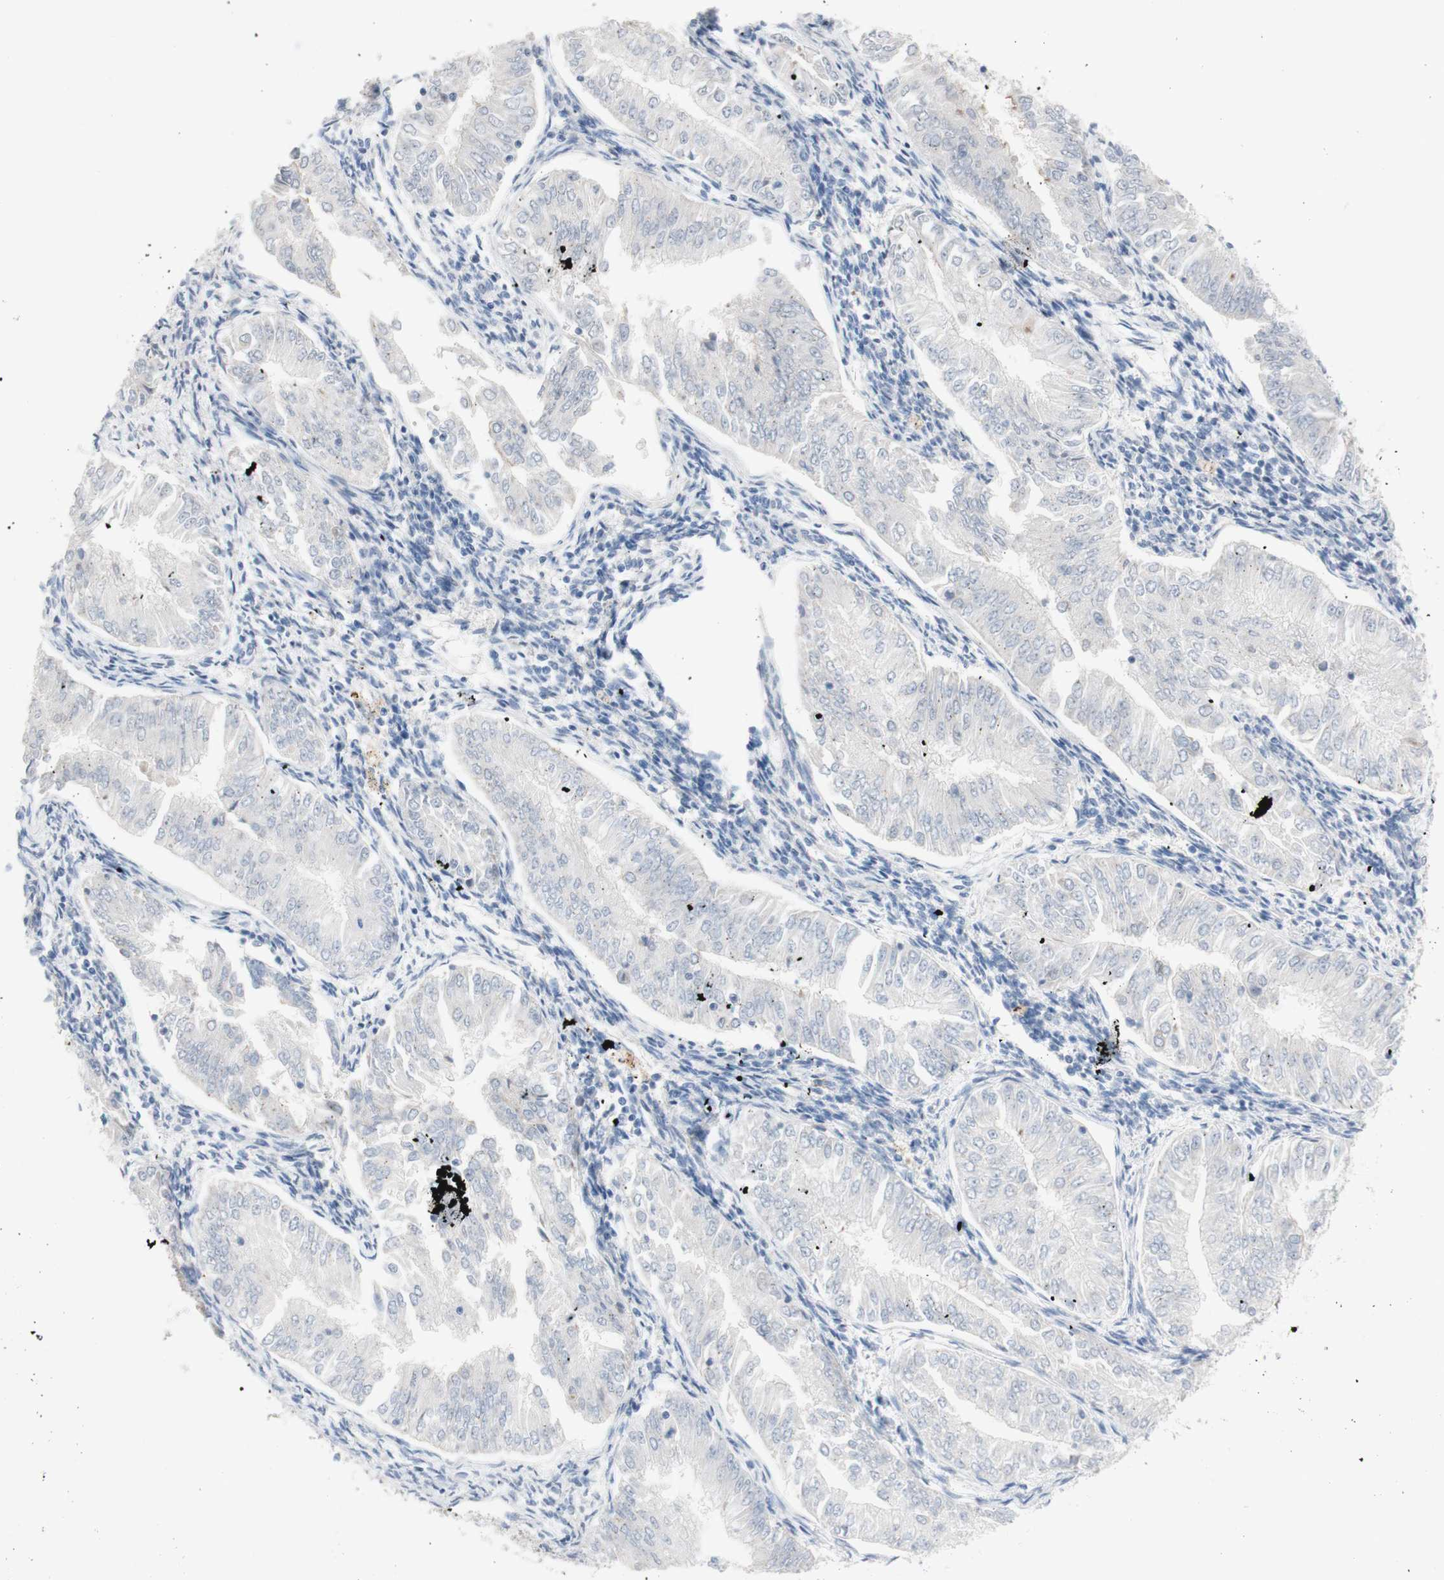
{"staining": {"intensity": "negative", "quantity": "none", "location": "none"}, "tissue": "endometrial cancer", "cell_type": "Tumor cells", "image_type": "cancer", "snomed": [{"axis": "morphology", "description": "Adenocarcinoma, NOS"}, {"axis": "topography", "description": "Endometrium"}], "caption": "Endometrial cancer was stained to show a protein in brown. There is no significant expression in tumor cells.", "gene": "PHTF2", "patient": {"sex": "female", "age": 53}}